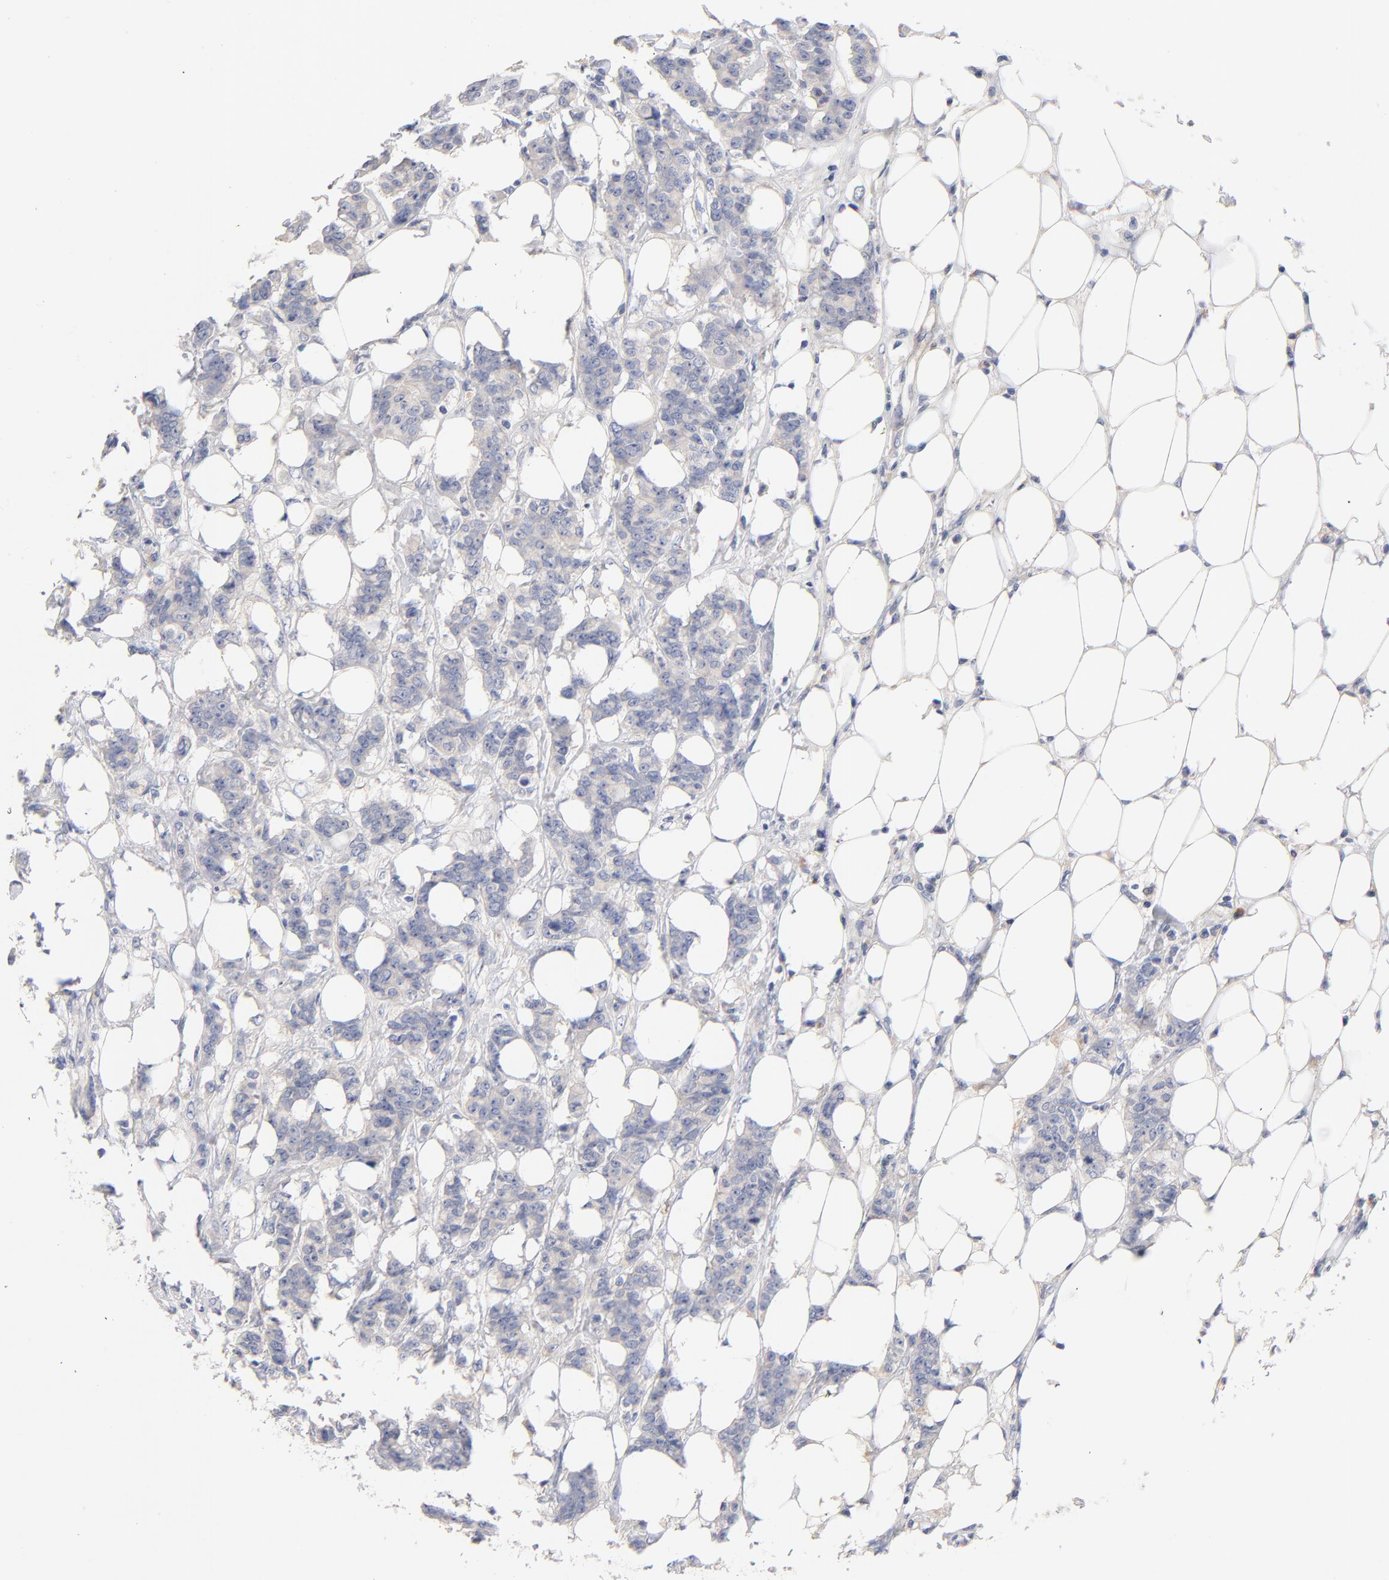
{"staining": {"intensity": "weak", "quantity": ">75%", "location": "cytoplasmic/membranous"}, "tissue": "breast cancer", "cell_type": "Tumor cells", "image_type": "cancer", "snomed": [{"axis": "morphology", "description": "Duct carcinoma"}, {"axis": "topography", "description": "Breast"}], "caption": "Infiltrating ductal carcinoma (breast) stained for a protein shows weak cytoplasmic/membranous positivity in tumor cells.", "gene": "CPS1", "patient": {"sex": "female", "age": 40}}